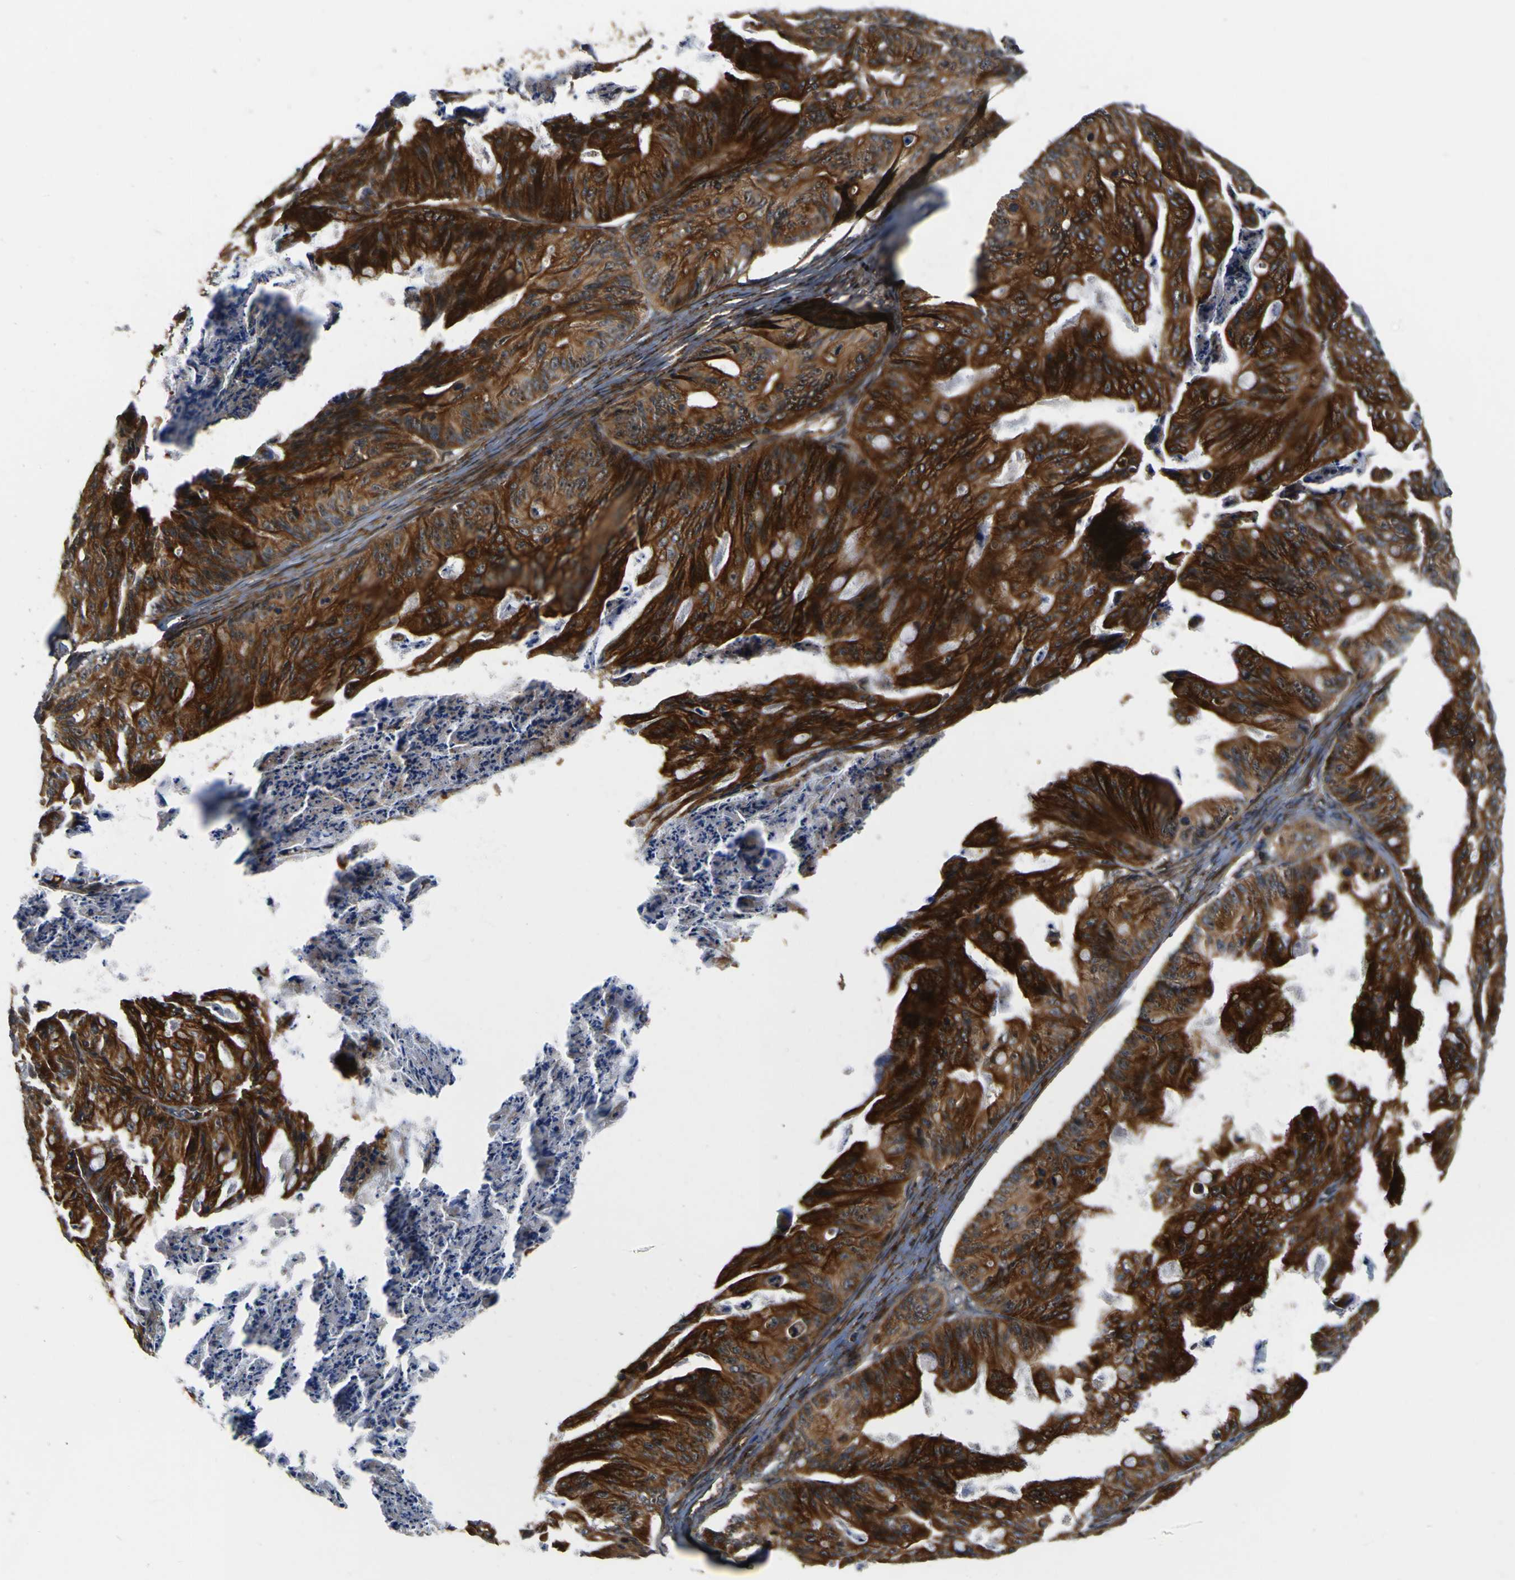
{"staining": {"intensity": "strong", "quantity": ">75%", "location": "cytoplasmic/membranous,nuclear"}, "tissue": "ovarian cancer", "cell_type": "Tumor cells", "image_type": "cancer", "snomed": [{"axis": "morphology", "description": "Cystadenocarcinoma, mucinous, NOS"}, {"axis": "topography", "description": "Ovary"}], "caption": "About >75% of tumor cells in ovarian cancer display strong cytoplasmic/membranous and nuclear protein positivity as visualized by brown immunohistochemical staining.", "gene": "LRP4", "patient": {"sex": "female", "age": 37}}